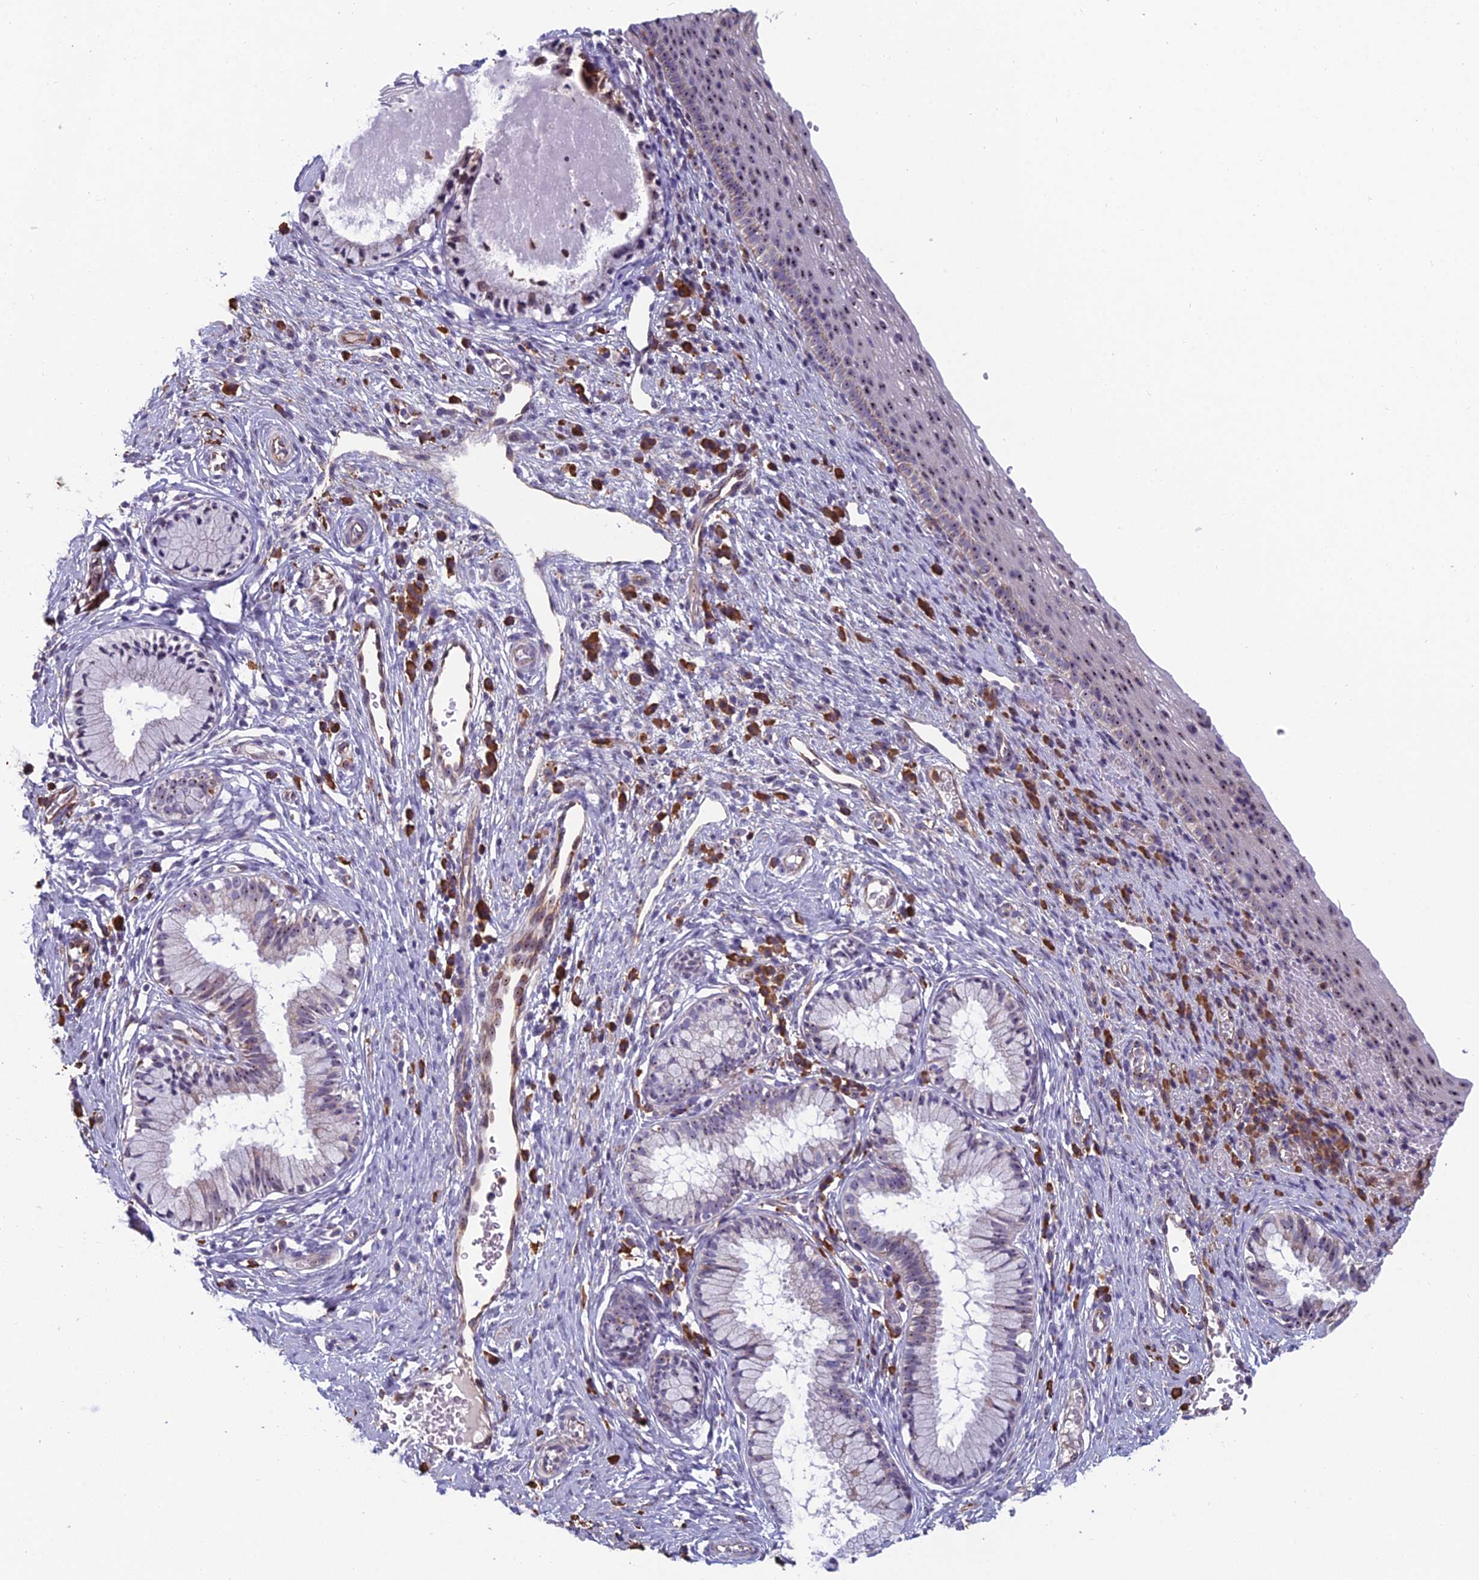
{"staining": {"intensity": "weak", "quantity": "<25%", "location": "nuclear"}, "tissue": "cervix", "cell_type": "Glandular cells", "image_type": "normal", "snomed": [{"axis": "morphology", "description": "Normal tissue, NOS"}, {"axis": "topography", "description": "Cervix"}], "caption": "Immunohistochemistry (IHC) photomicrograph of unremarkable cervix: cervix stained with DAB exhibits no significant protein positivity in glandular cells.", "gene": "NOC2L", "patient": {"sex": "female", "age": 27}}